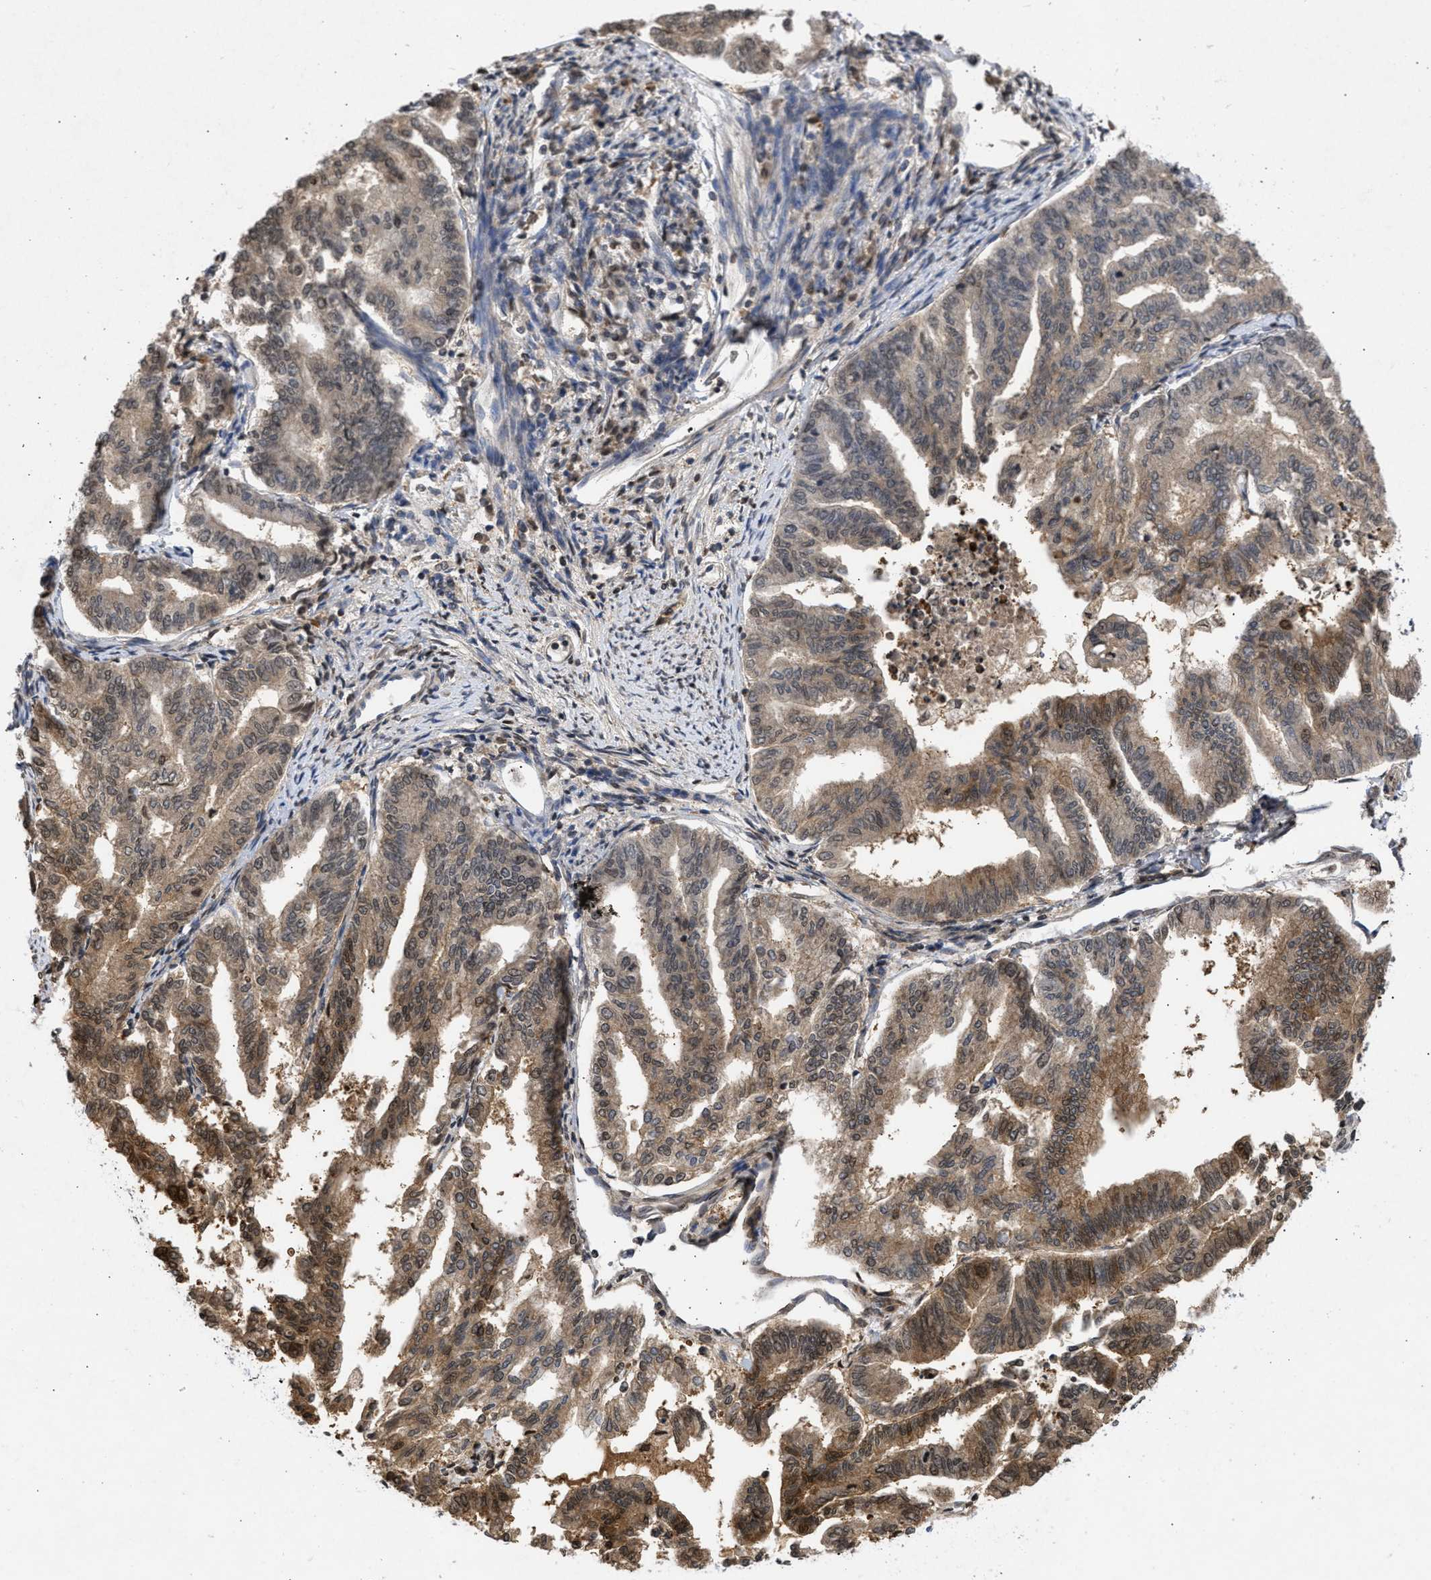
{"staining": {"intensity": "moderate", "quantity": ">75%", "location": "cytoplasmic/membranous,nuclear"}, "tissue": "endometrial cancer", "cell_type": "Tumor cells", "image_type": "cancer", "snomed": [{"axis": "morphology", "description": "Adenocarcinoma, NOS"}, {"axis": "topography", "description": "Endometrium"}], "caption": "Immunohistochemistry photomicrograph of neoplastic tissue: human endometrial cancer stained using immunohistochemistry demonstrates medium levels of moderate protein expression localized specifically in the cytoplasmic/membranous and nuclear of tumor cells, appearing as a cytoplasmic/membranous and nuclear brown color.", "gene": "NUP35", "patient": {"sex": "female", "age": 79}}